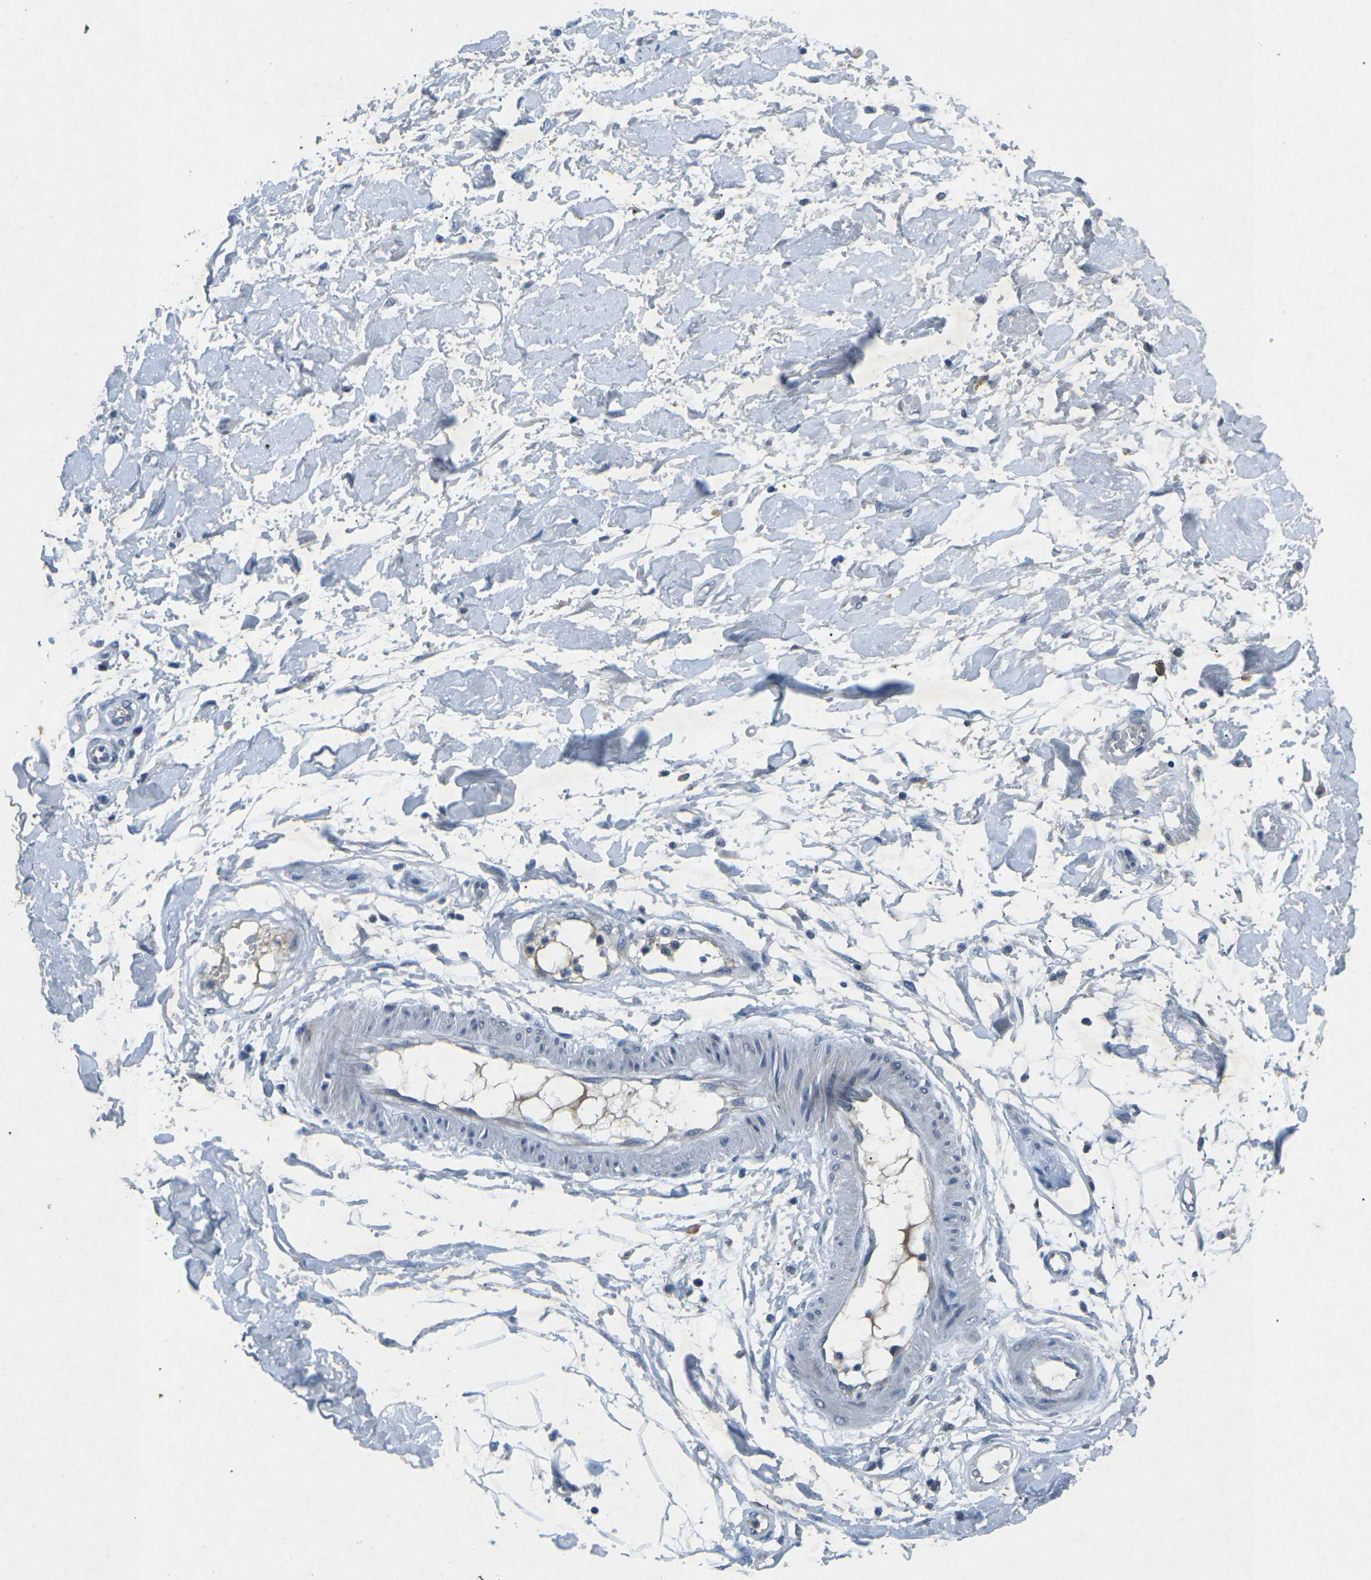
{"staining": {"intensity": "negative", "quantity": "none", "location": "none"}, "tissue": "adipose tissue", "cell_type": "Adipocytes", "image_type": "normal", "snomed": [{"axis": "morphology", "description": "Normal tissue, NOS"}, {"axis": "morphology", "description": "Squamous cell carcinoma, NOS"}, {"axis": "topography", "description": "Skin"}, {"axis": "topography", "description": "Peripheral nerve tissue"}], "caption": "Protein analysis of unremarkable adipose tissue shows no significant expression in adipocytes. (DAB (3,3'-diaminobenzidine) immunohistochemistry with hematoxylin counter stain).", "gene": "A1BG", "patient": {"sex": "male", "age": 83}}